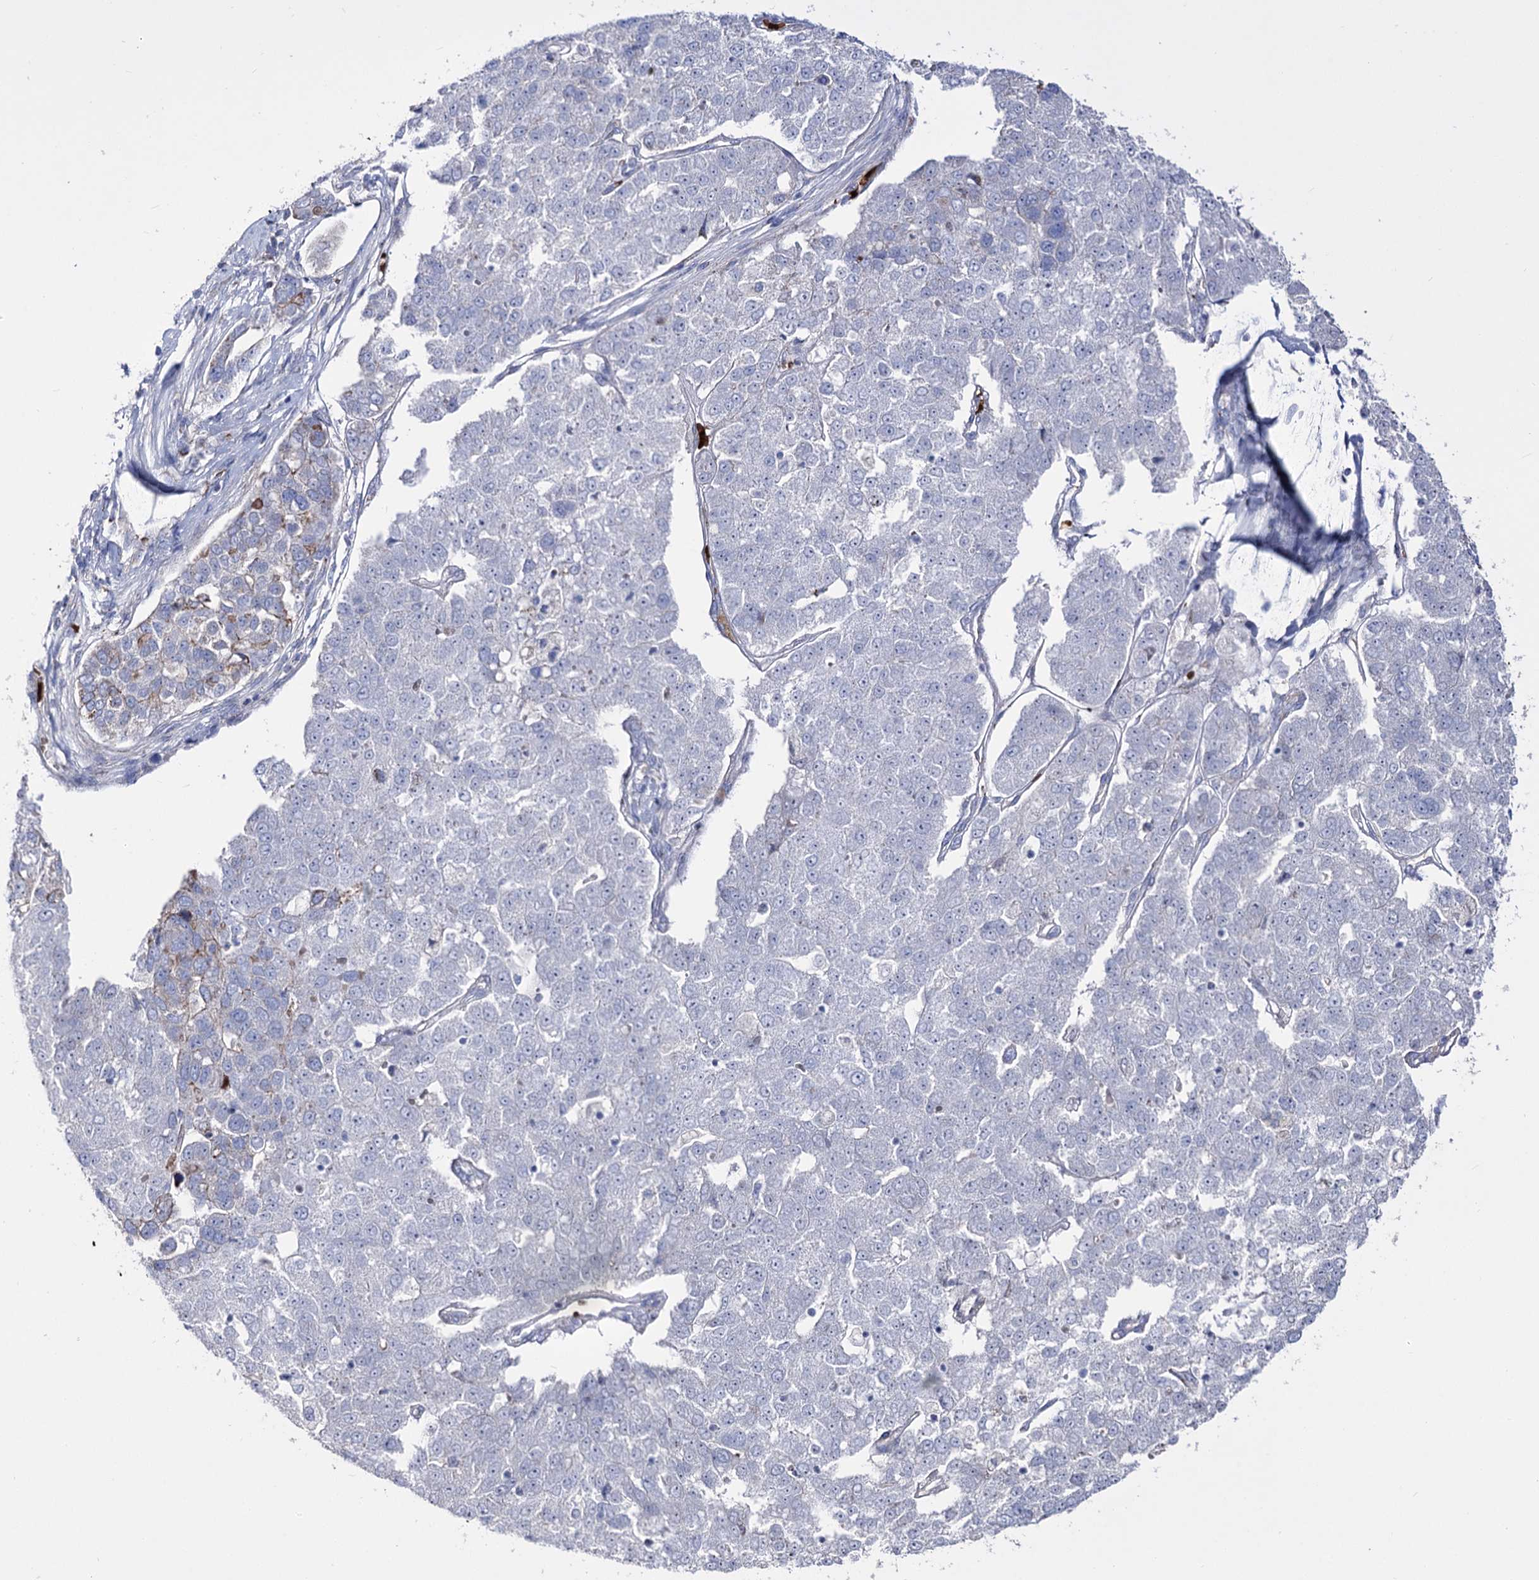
{"staining": {"intensity": "negative", "quantity": "none", "location": "none"}, "tissue": "pancreatic cancer", "cell_type": "Tumor cells", "image_type": "cancer", "snomed": [{"axis": "morphology", "description": "Adenocarcinoma, NOS"}, {"axis": "topography", "description": "Pancreas"}], "caption": "Protein analysis of pancreatic cancer (adenocarcinoma) reveals no significant expression in tumor cells.", "gene": "OSBPL5", "patient": {"sex": "female", "age": 61}}